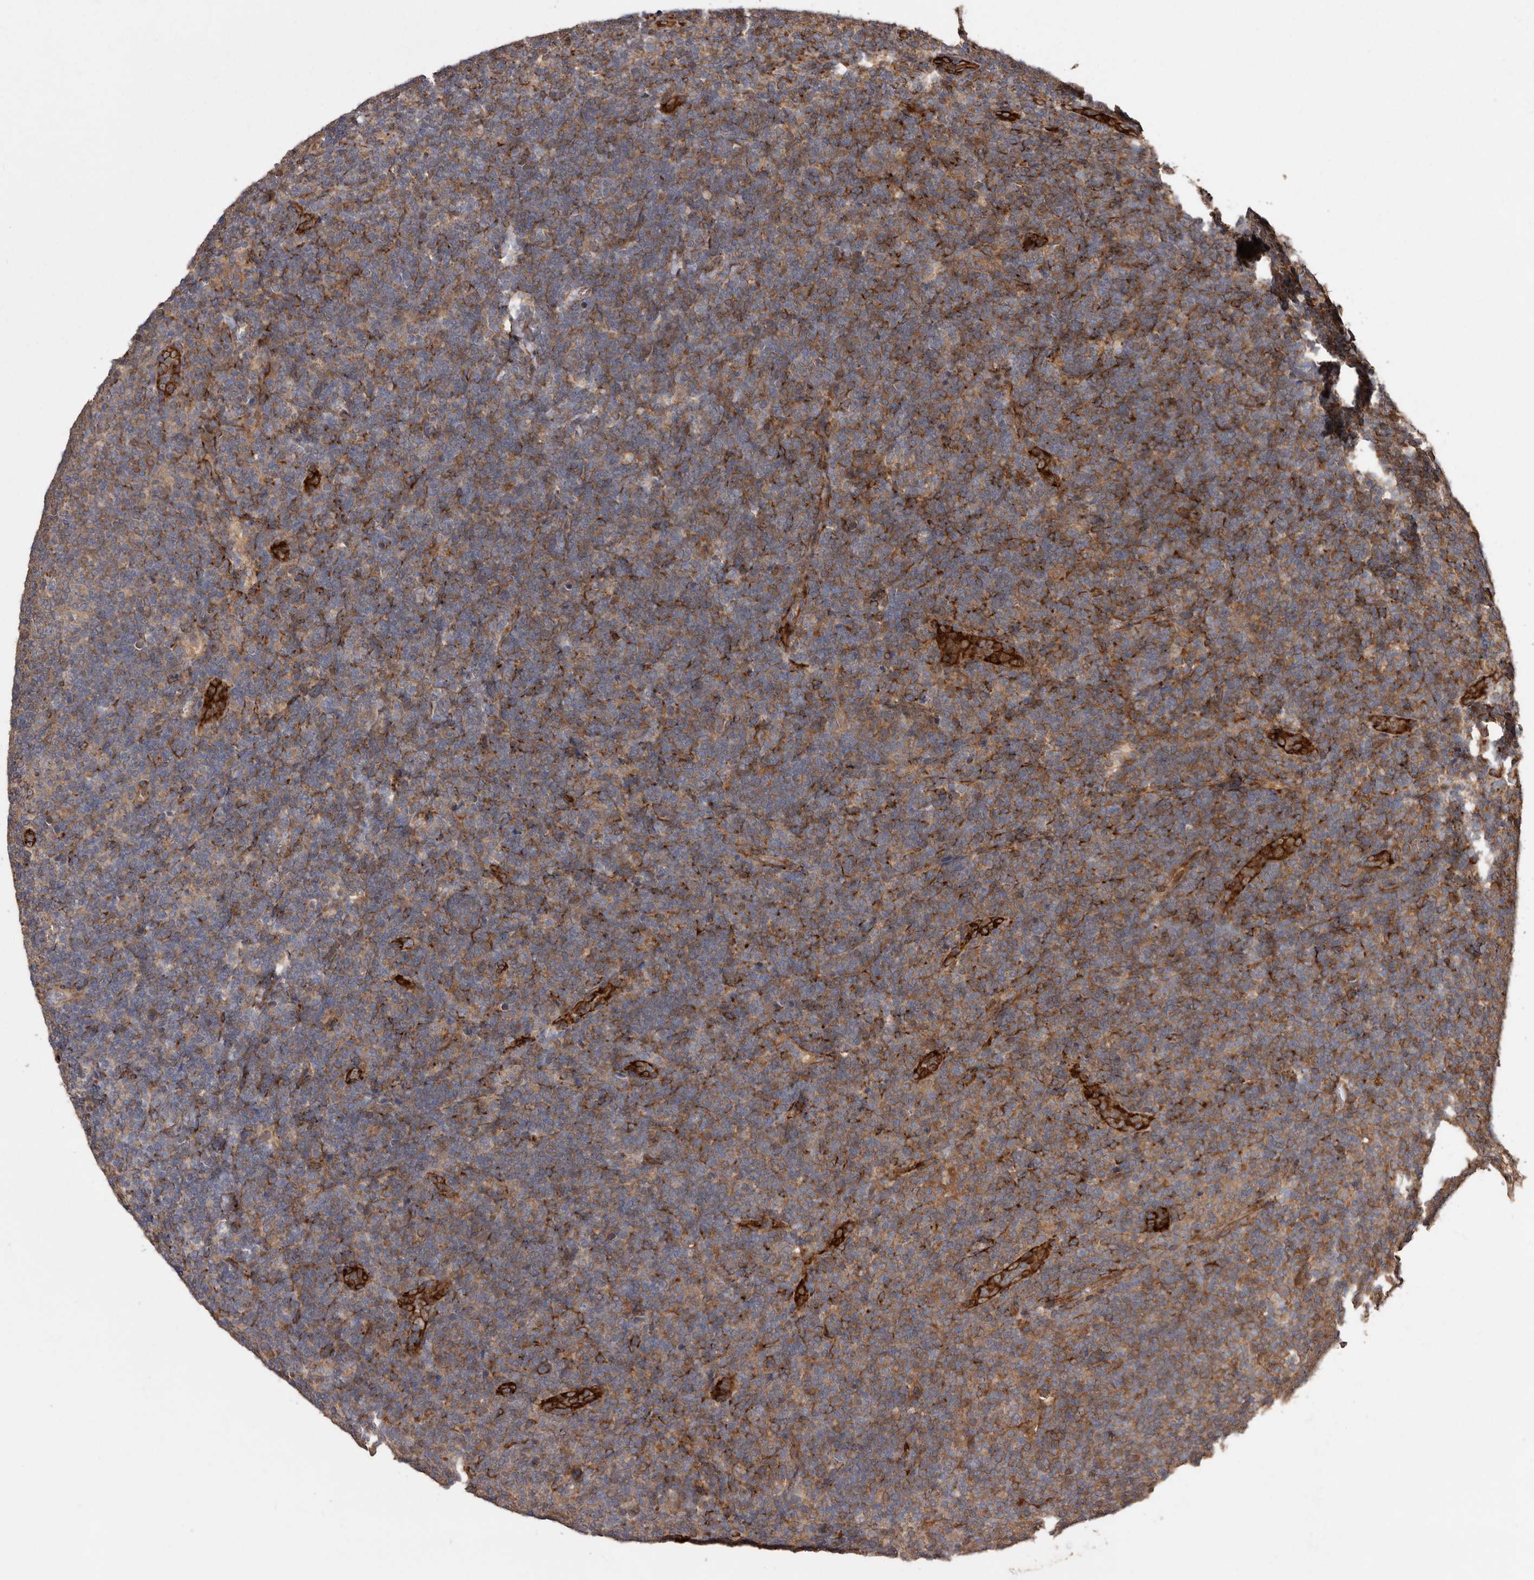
{"staining": {"intensity": "moderate", "quantity": ">75%", "location": "cytoplasmic/membranous"}, "tissue": "lymphoma", "cell_type": "Tumor cells", "image_type": "cancer", "snomed": [{"axis": "morphology", "description": "Hodgkin's disease, NOS"}, {"axis": "topography", "description": "Lymph node"}], "caption": "A brown stain labels moderate cytoplasmic/membranous expression of a protein in human Hodgkin's disease tumor cells. The protein is stained brown, and the nuclei are stained in blue (DAB (3,3'-diaminobenzidine) IHC with brightfield microscopy, high magnification).", "gene": "FLAD1", "patient": {"sex": "female", "age": 57}}